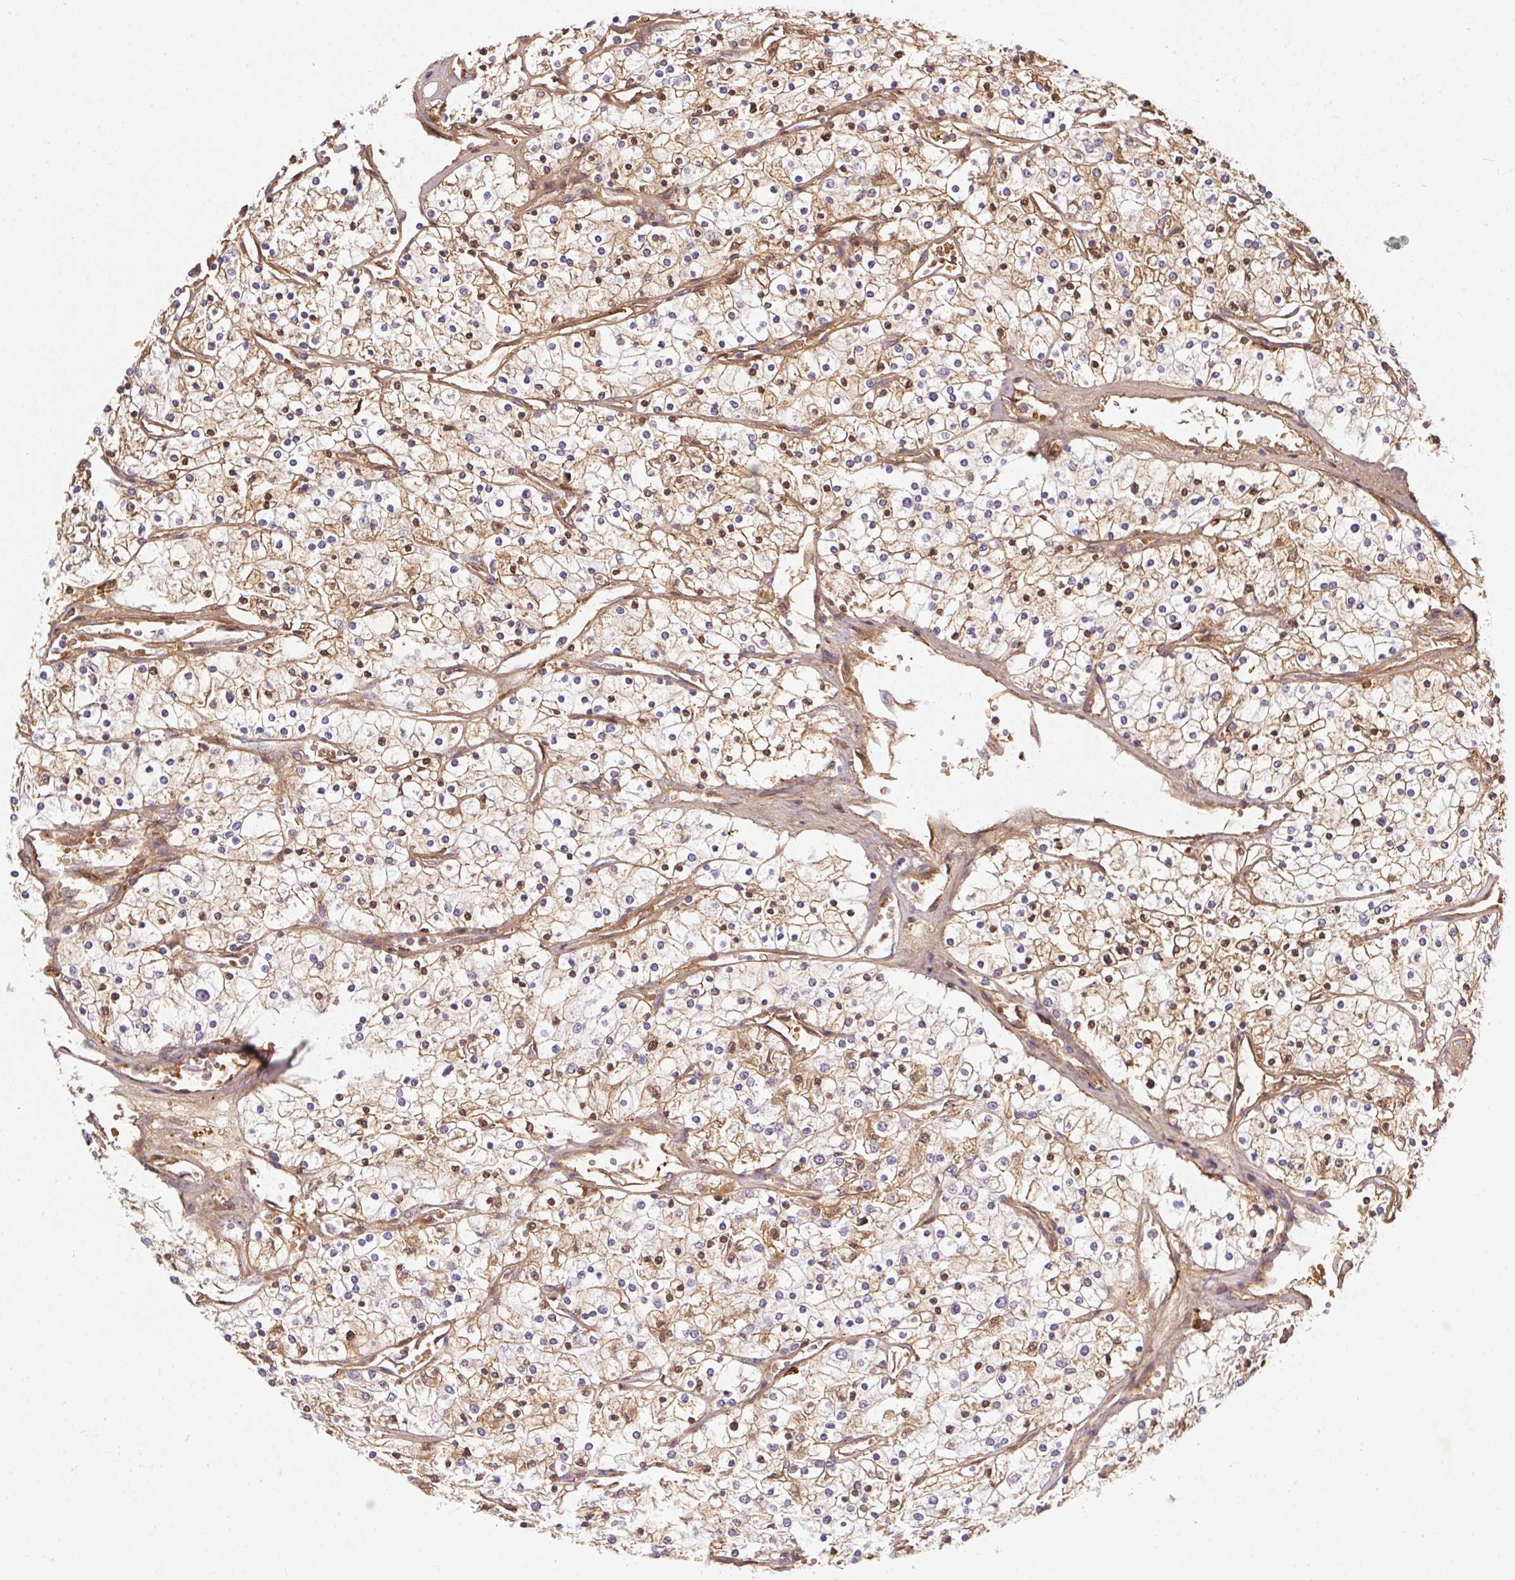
{"staining": {"intensity": "weak", "quantity": "25%-75%", "location": "cytoplasmic/membranous,nuclear"}, "tissue": "renal cancer", "cell_type": "Tumor cells", "image_type": "cancer", "snomed": [{"axis": "morphology", "description": "Adenocarcinoma, NOS"}, {"axis": "topography", "description": "Kidney"}], "caption": "Immunohistochemistry (IHC) (DAB) staining of renal cancer (adenocarcinoma) exhibits weak cytoplasmic/membranous and nuclear protein expression in about 25%-75% of tumor cells.", "gene": "ORM1", "patient": {"sex": "male", "age": 80}}